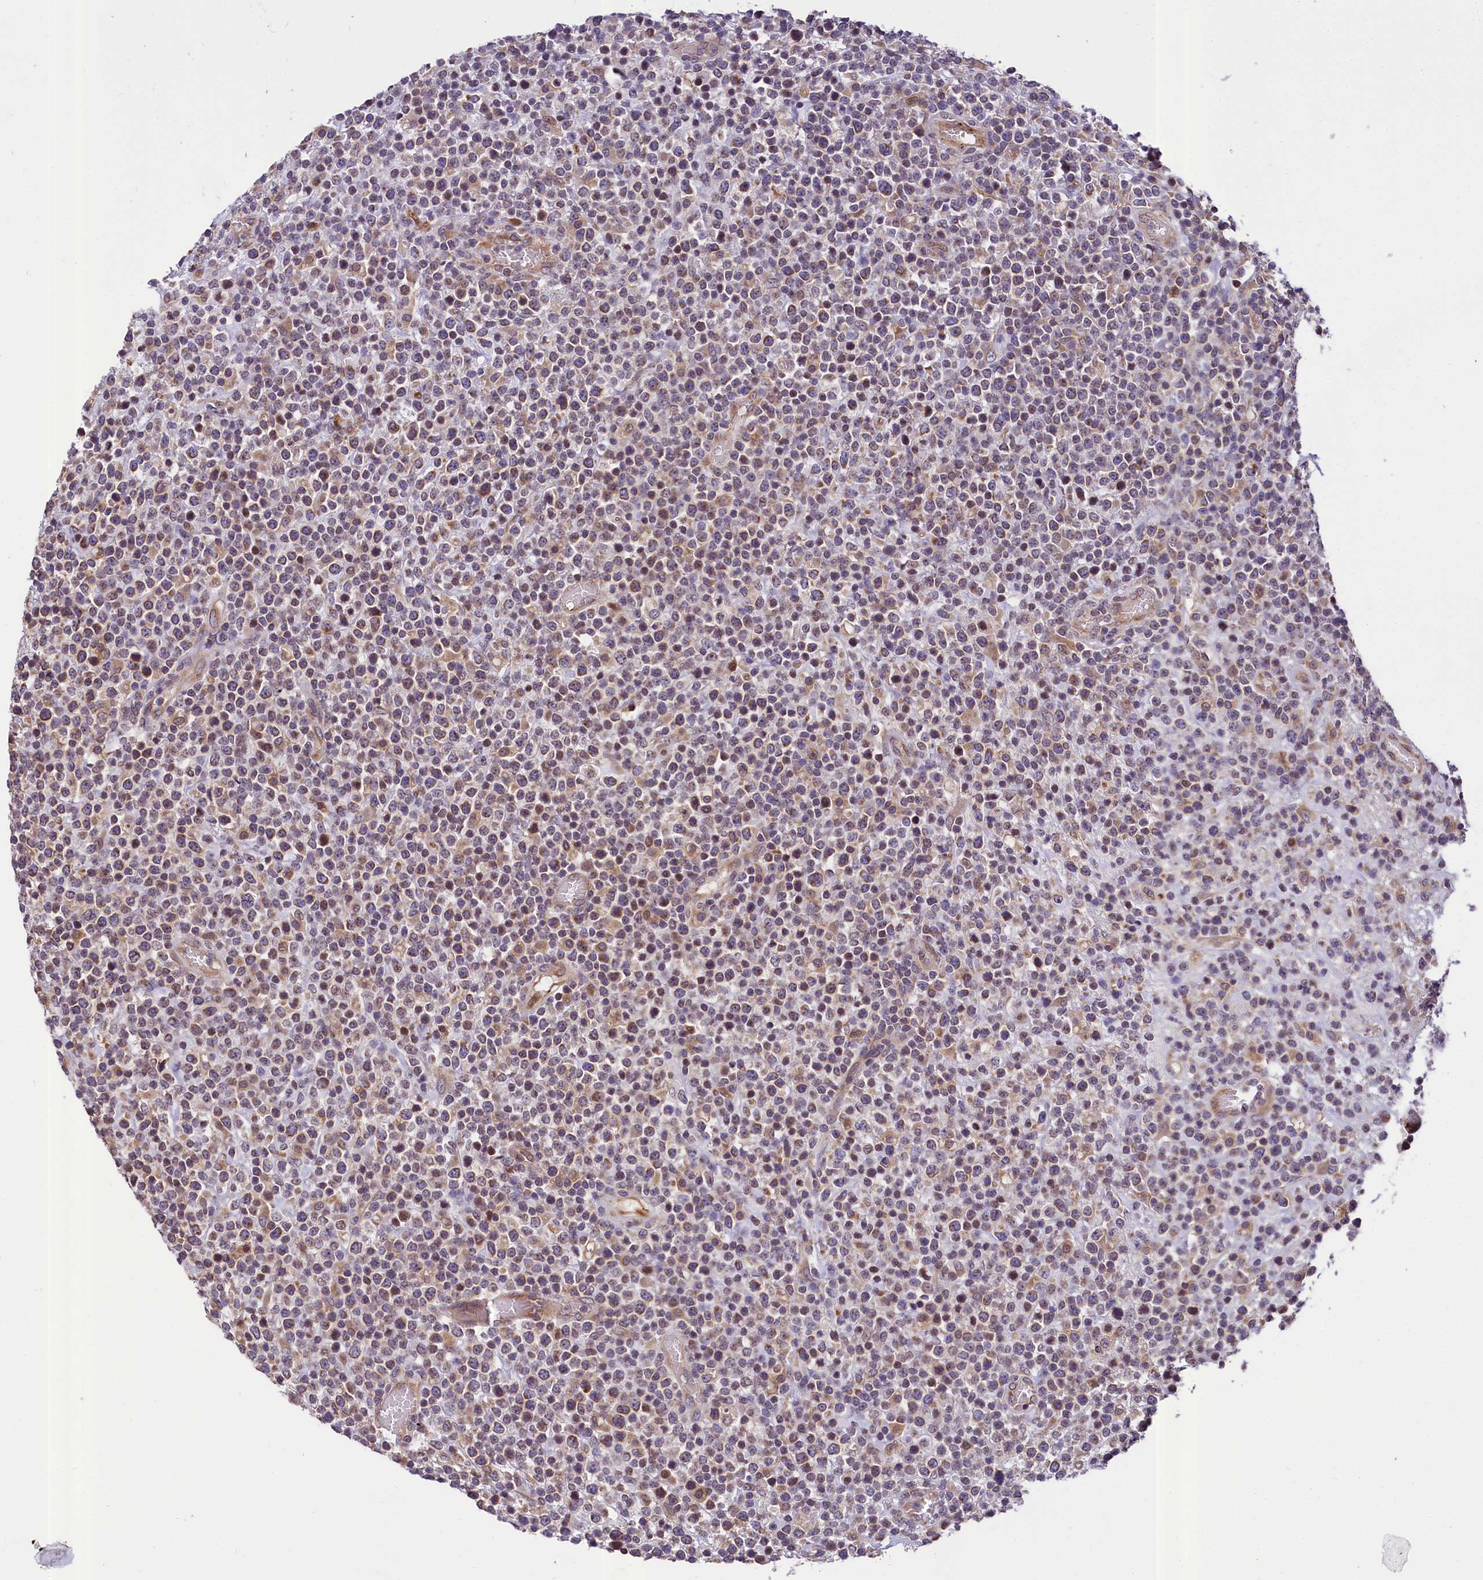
{"staining": {"intensity": "moderate", "quantity": "25%-75%", "location": "cytoplasmic/membranous"}, "tissue": "lymphoma", "cell_type": "Tumor cells", "image_type": "cancer", "snomed": [{"axis": "morphology", "description": "Malignant lymphoma, non-Hodgkin's type, High grade"}, {"axis": "topography", "description": "Colon"}], "caption": "Human lymphoma stained with a protein marker demonstrates moderate staining in tumor cells.", "gene": "SUPV3L1", "patient": {"sex": "female", "age": 53}}